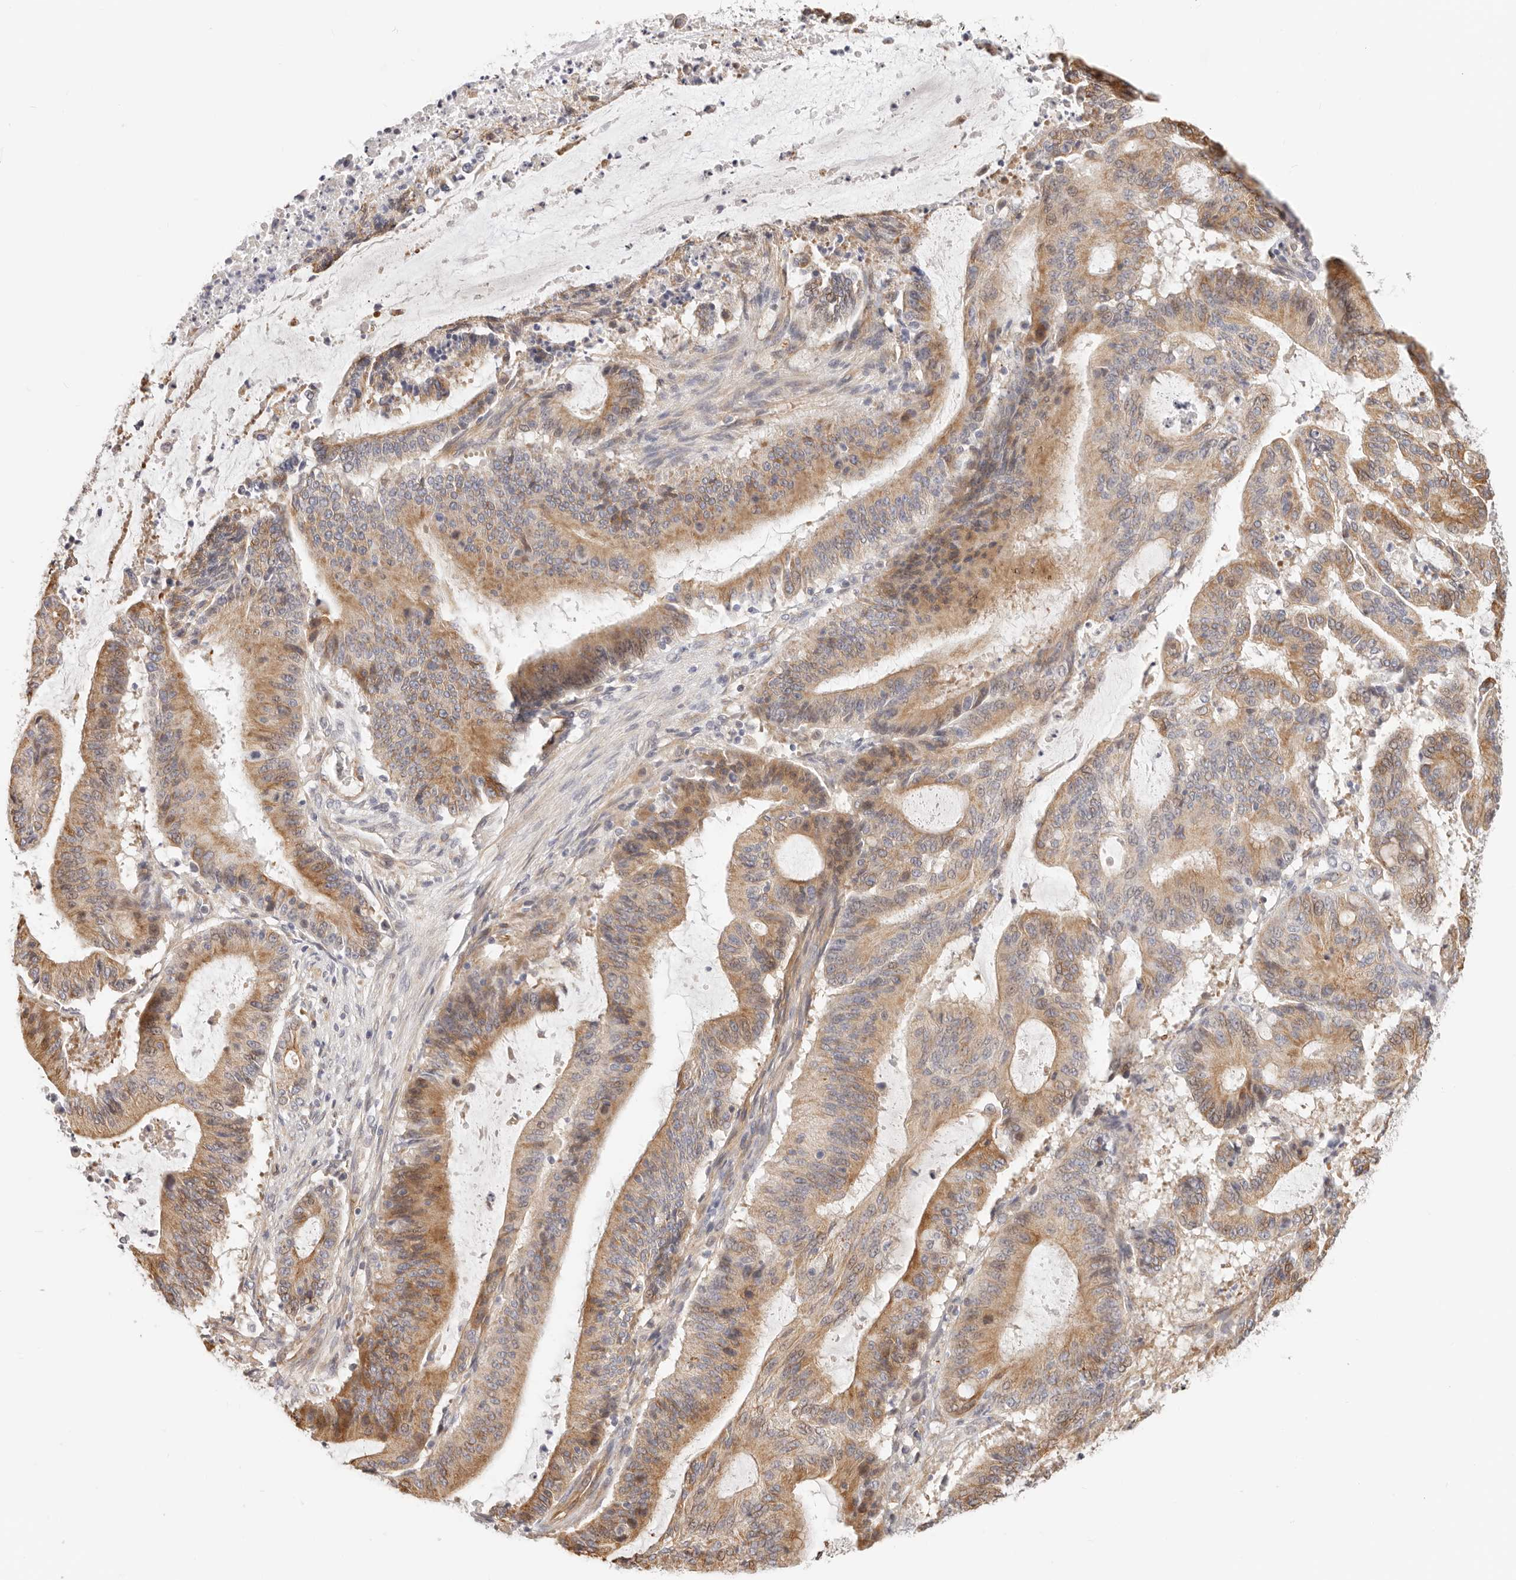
{"staining": {"intensity": "moderate", "quantity": ">75%", "location": "cytoplasmic/membranous"}, "tissue": "liver cancer", "cell_type": "Tumor cells", "image_type": "cancer", "snomed": [{"axis": "morphology", "description": "Normal tissue, NOS"}, {"axis": "morphology", "description": "Cholangiocarcinoma"}, {"axis": "topography", "description": "Liver"}, {"axis": "topography", "description": "Peripheral nerve tissue"}], "caption": "Brown immunohistochemical staining in human liver cancer reveals moderate cytoplasmic/membranous positivity in approximately >75% of tumor cells. (Brightfield microscopy of DAB IHC at high magnification).", "gene": "DTNBP1", "patient": {"sex": "female", "age": 73}}